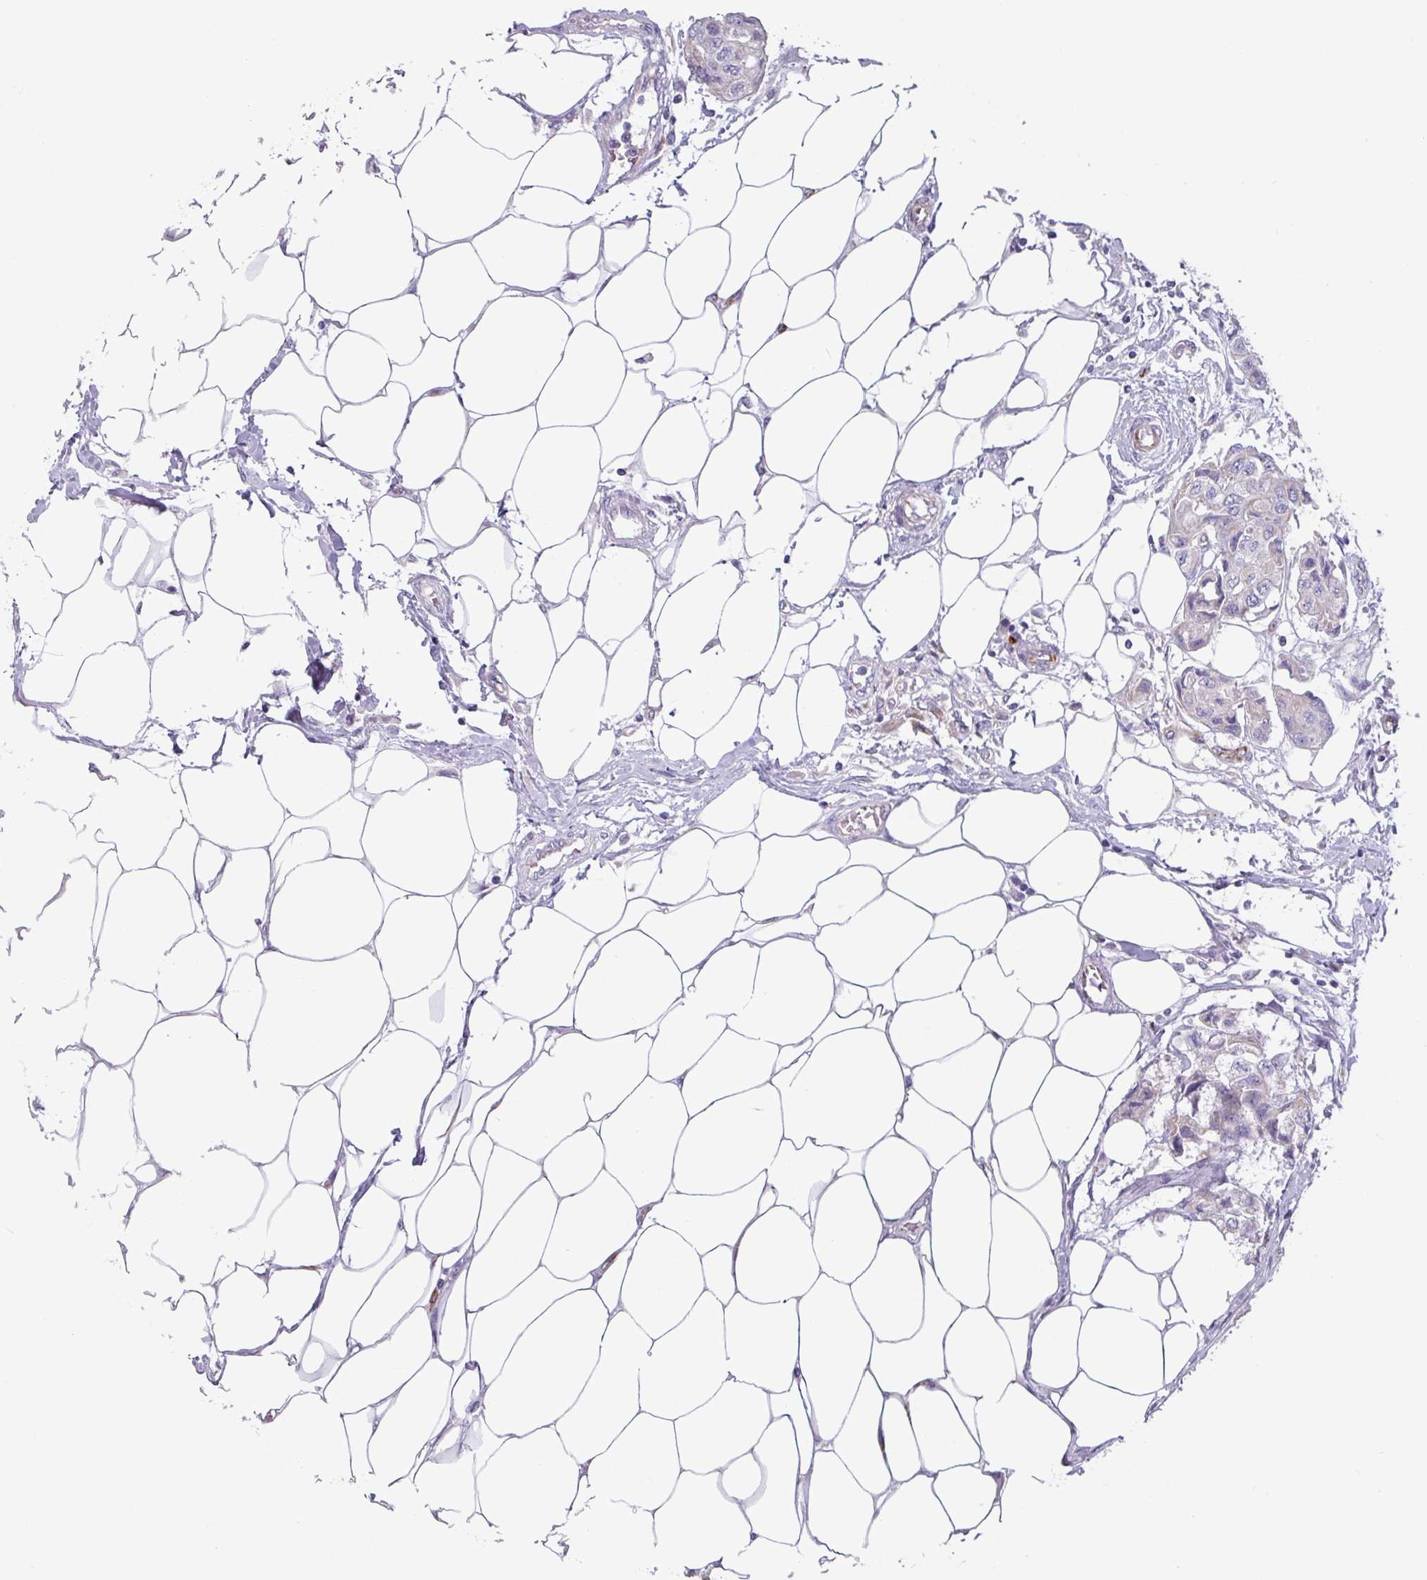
{"staining": {"intensity": "negative", "quantity": "none", "location": "none"}, "tissue": "breast cancer", "cell_type": "Tumor cells", "image_type": "cancer", "snomed": [{"axis": "morphology", "description": "Duct carcinoma"}, {"axis": "topography", "description": "Breast"}, {"axis": "topography", "description": "Lymph node"}], "caption": "Immunohistochemical staining of human breast cancer shows no significant positivity in tumor cells.", "gene": "BTD", "patient": {"sex": "female", "age": 80}}